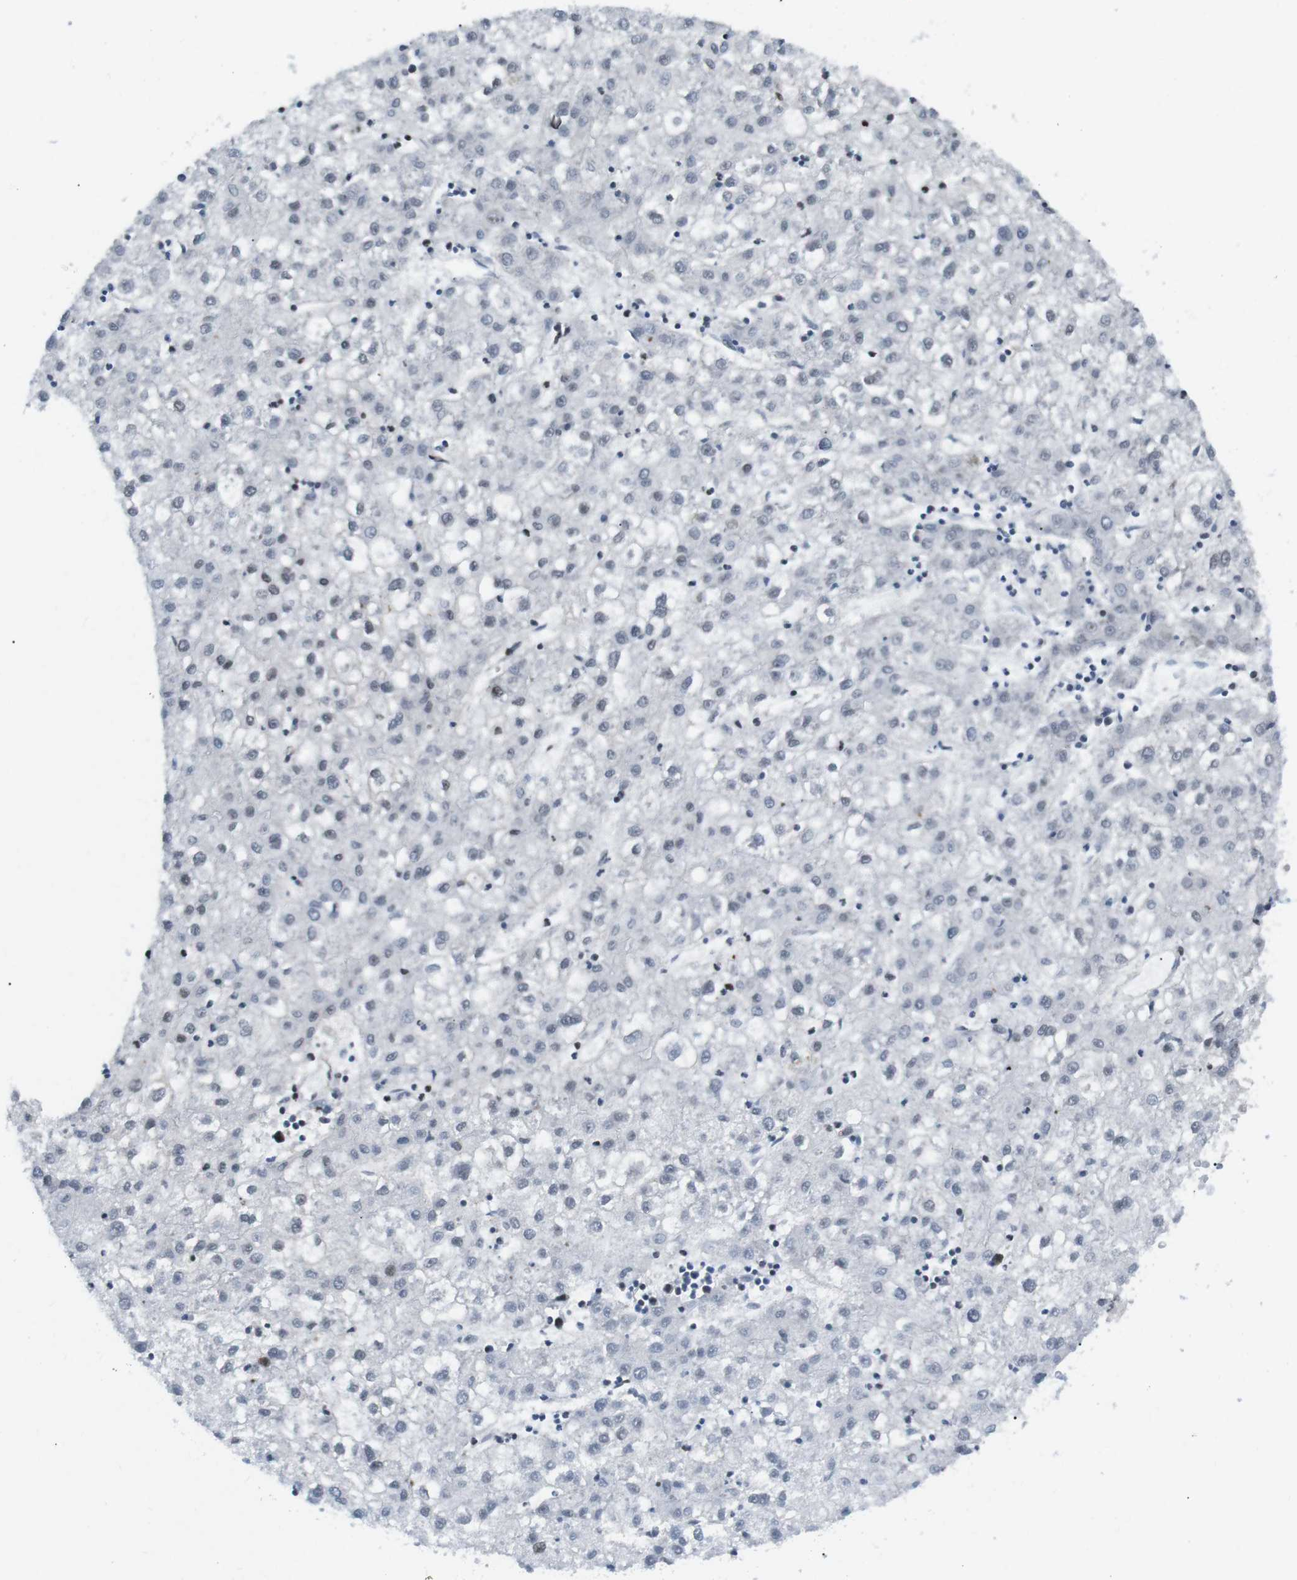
{"staining": {"intensity": "weak", "quantity": "<25%", "location": "nuclear"}, "tissue": "liver cancer", "cell_type": "Tumor cells", "image_type": "cancer", "snomed": [{"axis": "morphology", "description": "Carcinoma, Hepatocellular, NOS"}, {"axis": "topography", "description": "Liver"}], "caption": "Tumor cells are negative for protein expression in human liver cancer (hepatocellular carcinoma). (DAB IHC, high magnification).", "gene": "ARID1A", "patient": {"sex": "male", "age": 72}}